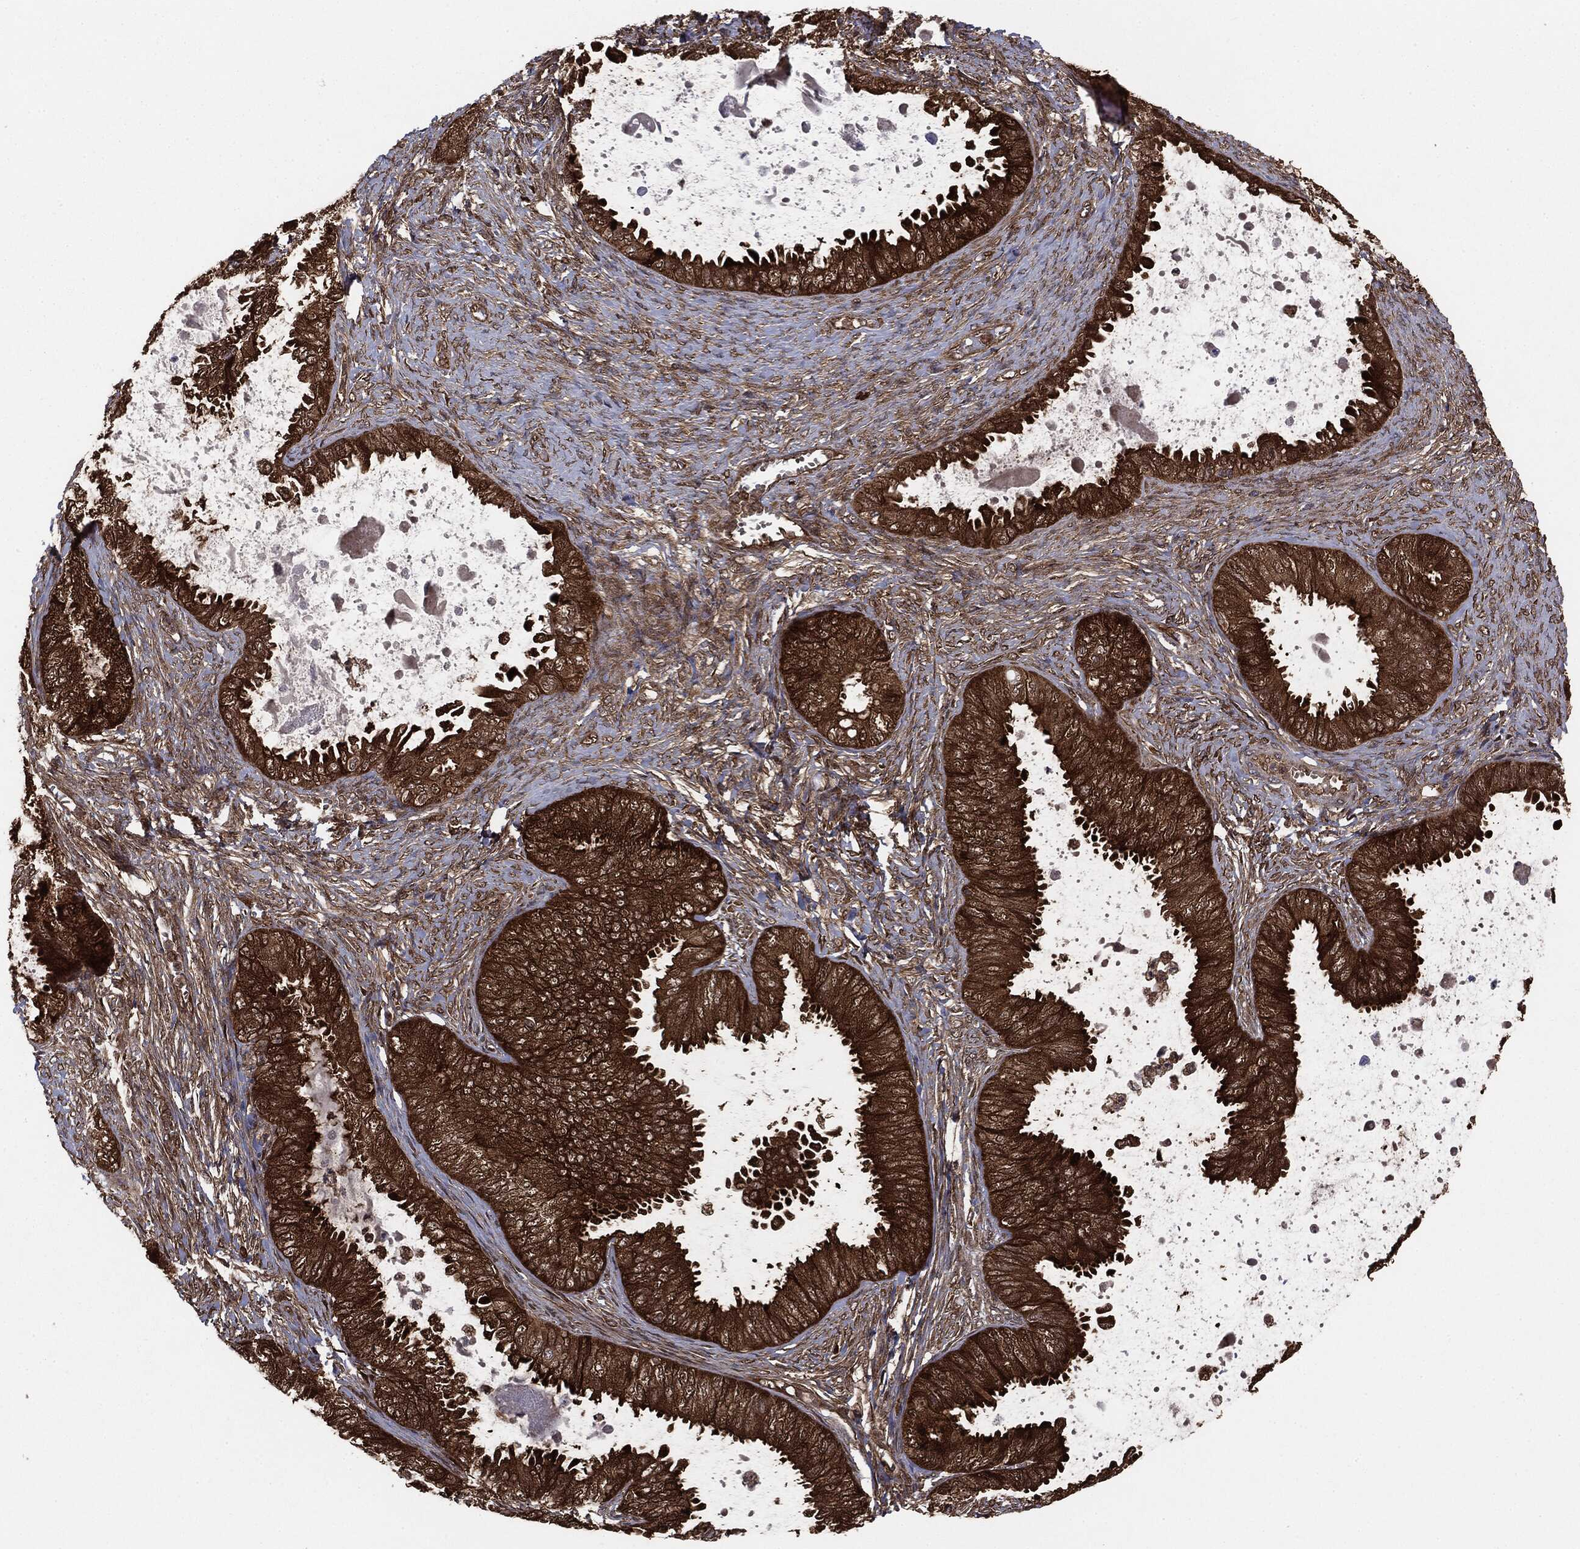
{"staining": {"intensity": "strong", "quantity": ">75%", "location": "cytoplasmic/membranous"}, "tissue": "ovarian cancer", "cell_type": "Tumor cells", "image_type": "cancer", "snomed": [{"axis": "morphology", "description": "Carcinoma, endometroid"}, {"axis": "topography", "description": "Ovary"}], "caption": "Endometroid carcinoma (ovarian) stained with a brown dye demonstrates strong cytoplasmic/membranous positive staining in approximately >75% of tumor cells.", "gene": "NME1", "patient": {"sex": "female", "age": 70}}